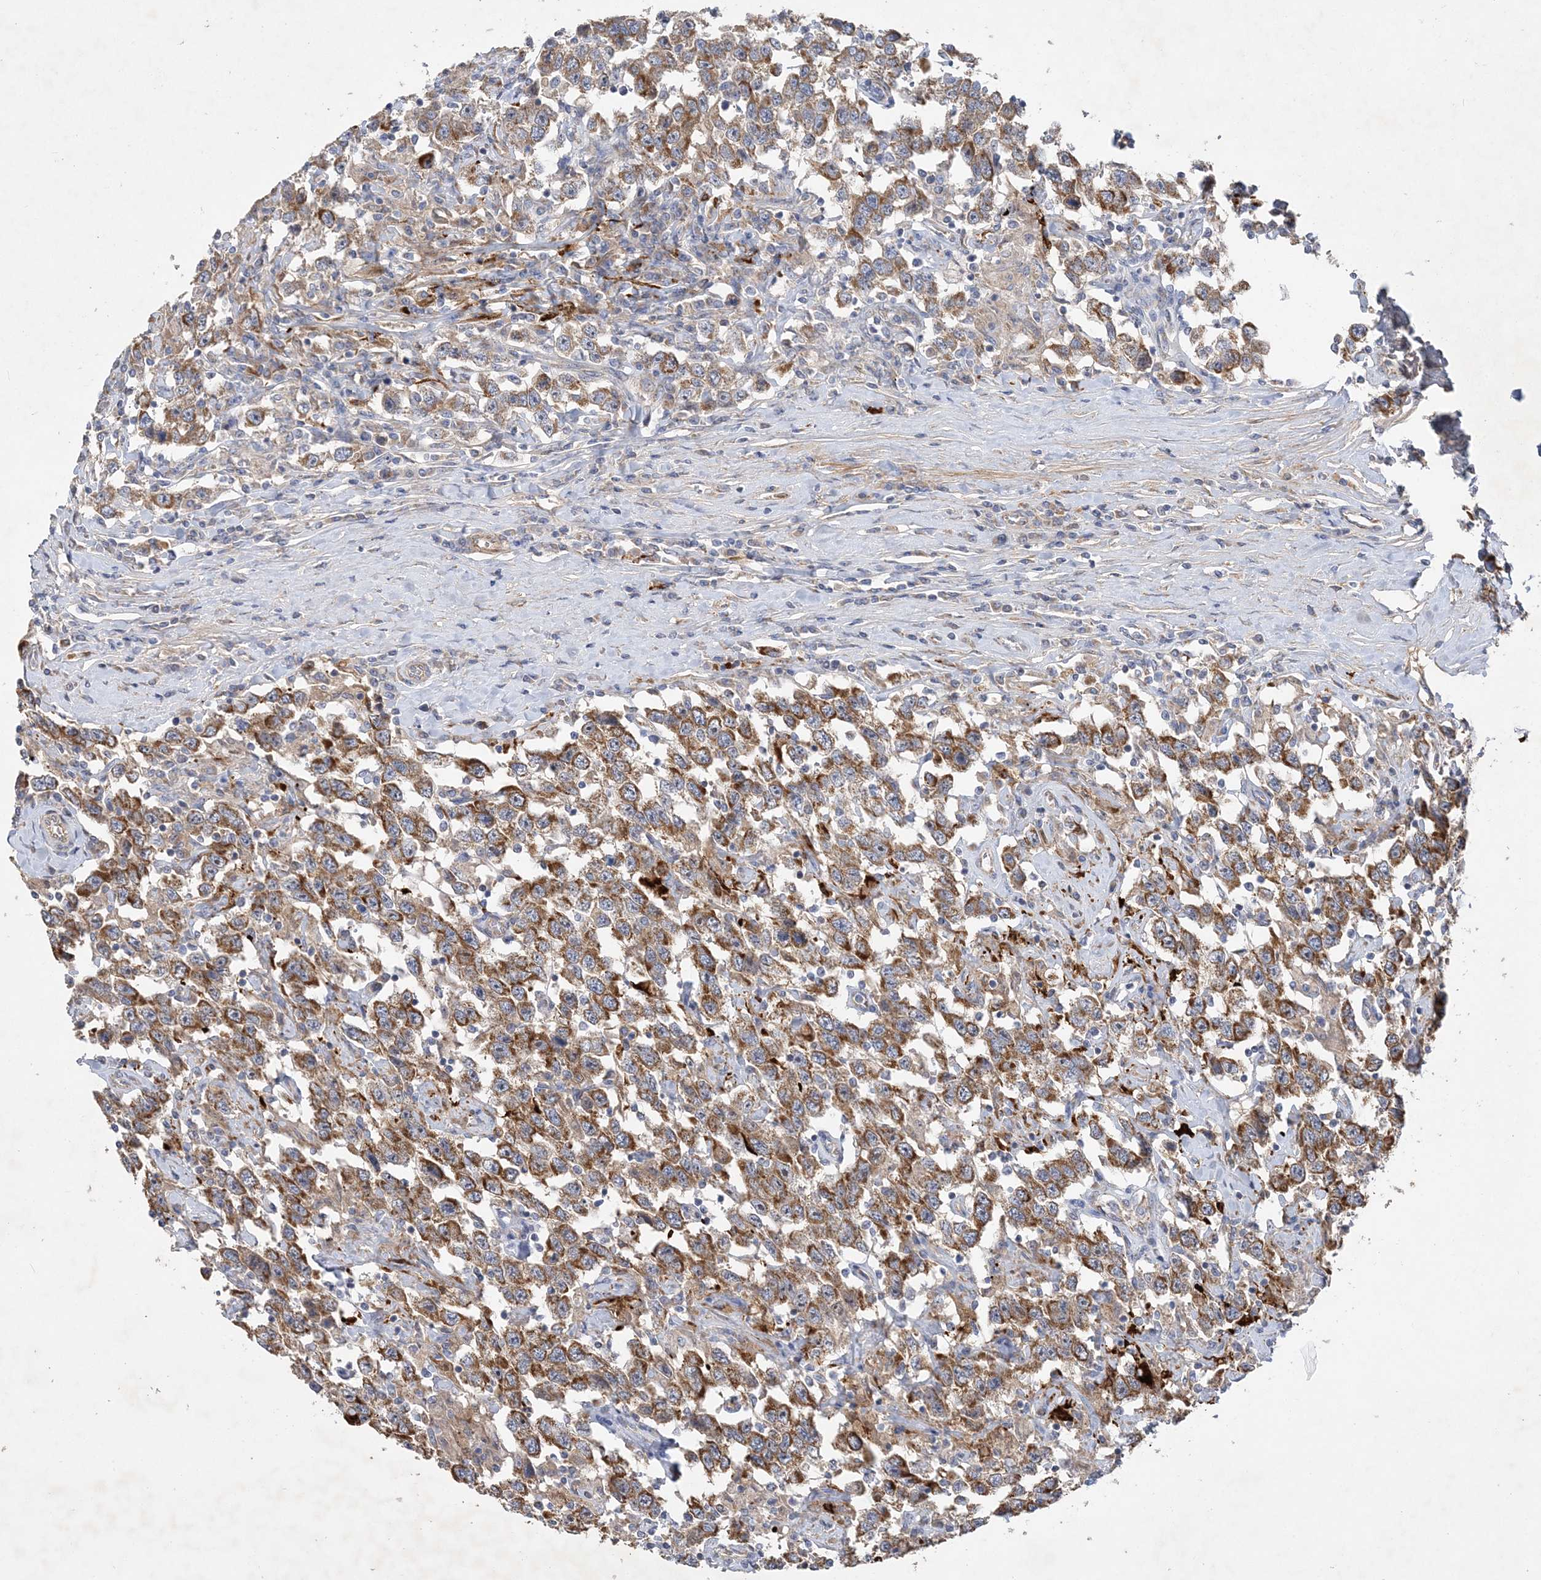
{"staining": {"intensity": "moderate", "quantity": ">75%", "location": "cytoplasmic/membranous"}, "tissue": "testis cancer", "cell_type": "Tumor cells", "image_type": "cancer", "snomed": [{"axis": "morphology", "description": "Seminoma, NOS"}, {"axis": "topography", "description": "Testis"}], "caption": "The micrograph demonstrates a brown stain indicating the presence of a protein in the cytoplasmic/membranous of tumor cells in testis cancer.", "gene": "FEZ2", "patient": {"sex": "male", "age": 41}}